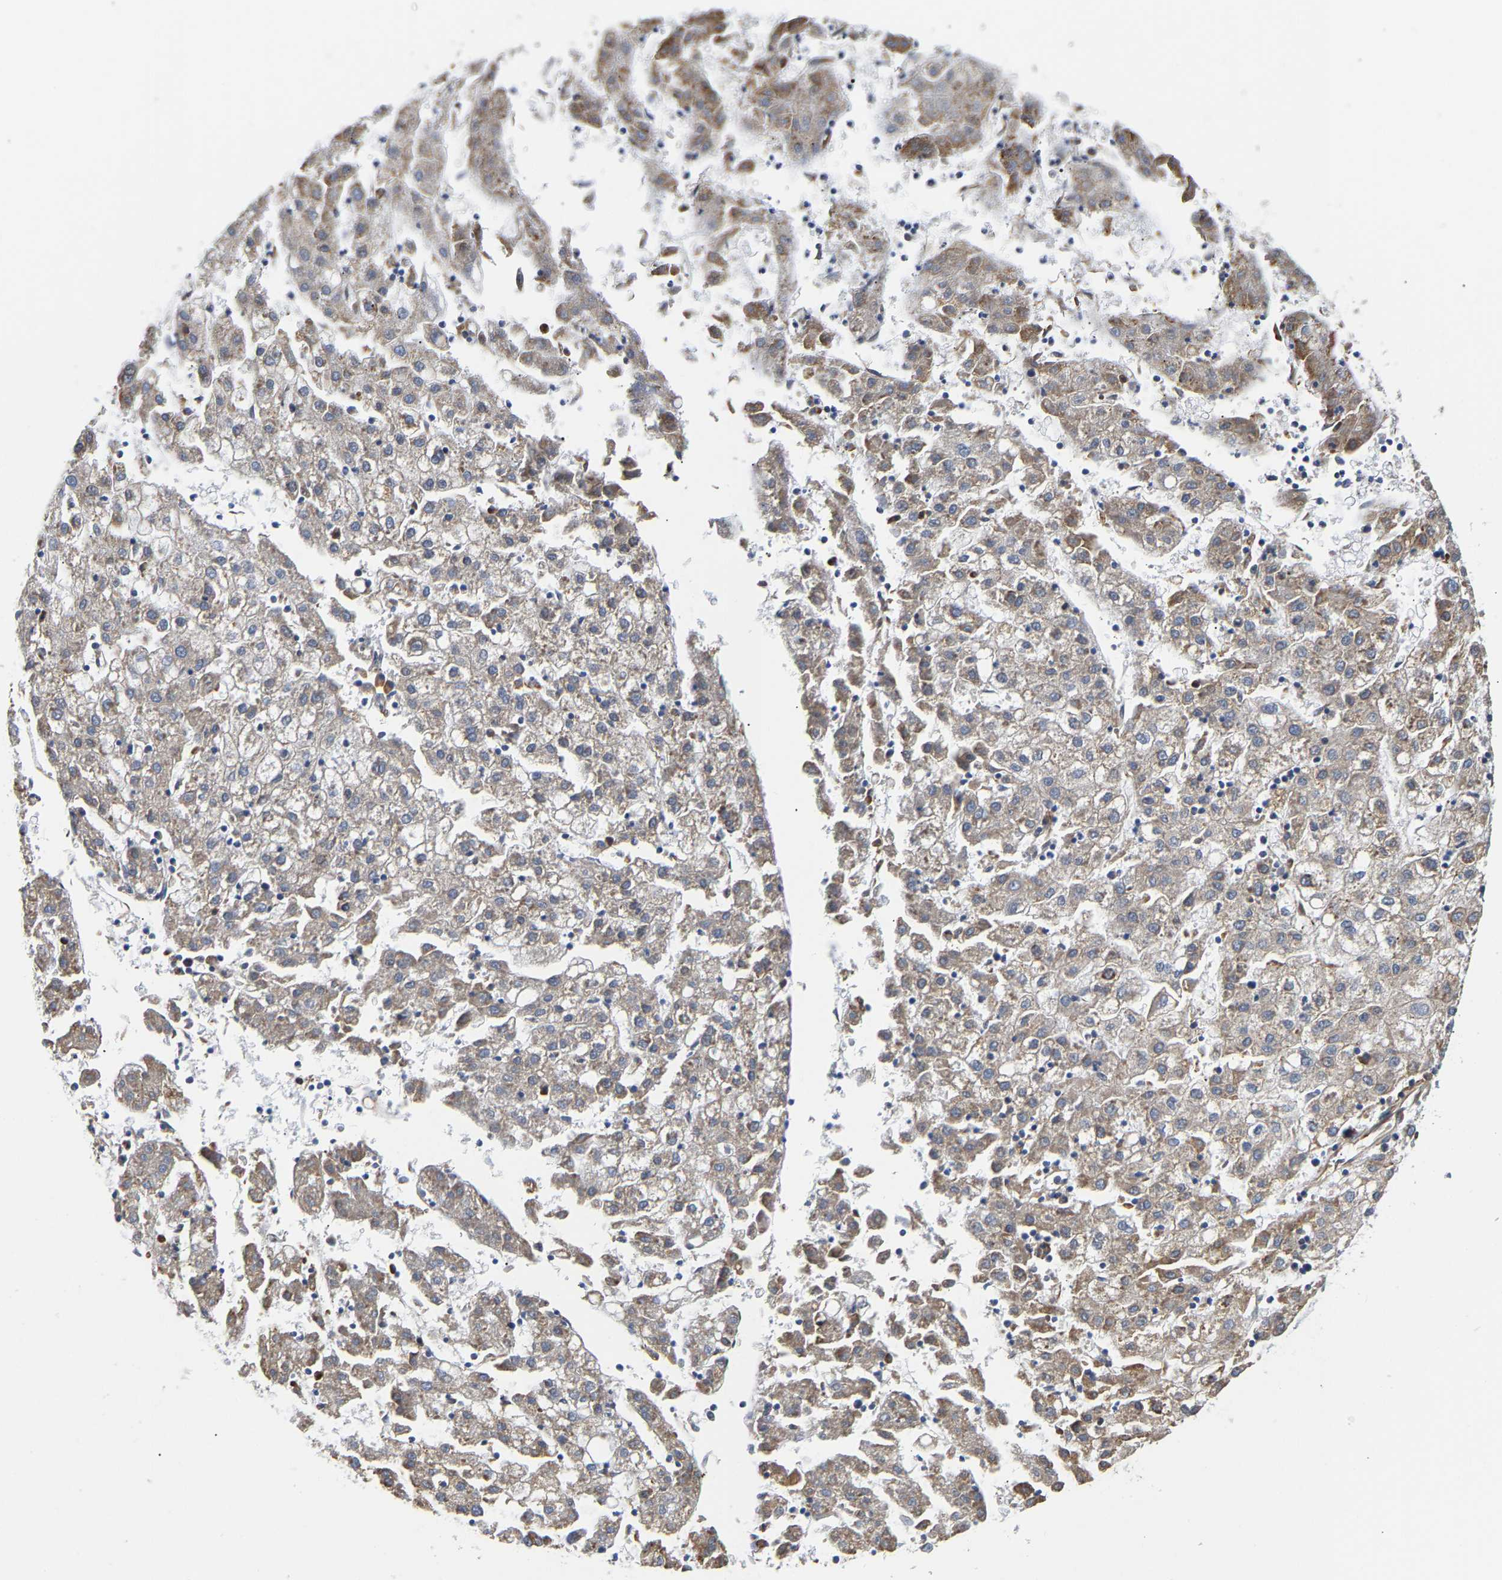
{"staining": {"intensity": "weak", "quantity": "<25%", "location": "cytoplasmic/membranous"}, "tissue": "liver cancer", "cell_type": "Tumor cells", "image_type": "cancer", "snomed": [{"axis": "morphology", "description": "Carcinoma, Hepatocellular, NOS"}, {"axis": "topography", "description": "Liver"}], "caption": "Protein analysis of liver cancer shows no significant positivity in tumor cells. (Brightfield microscopy of DAB (3,3'-diaminobenzidine) immunohistochemistry (IHC) at high magnification).", "gene": "ARAP1", "patient": {"sex": "male", "age": 72}}